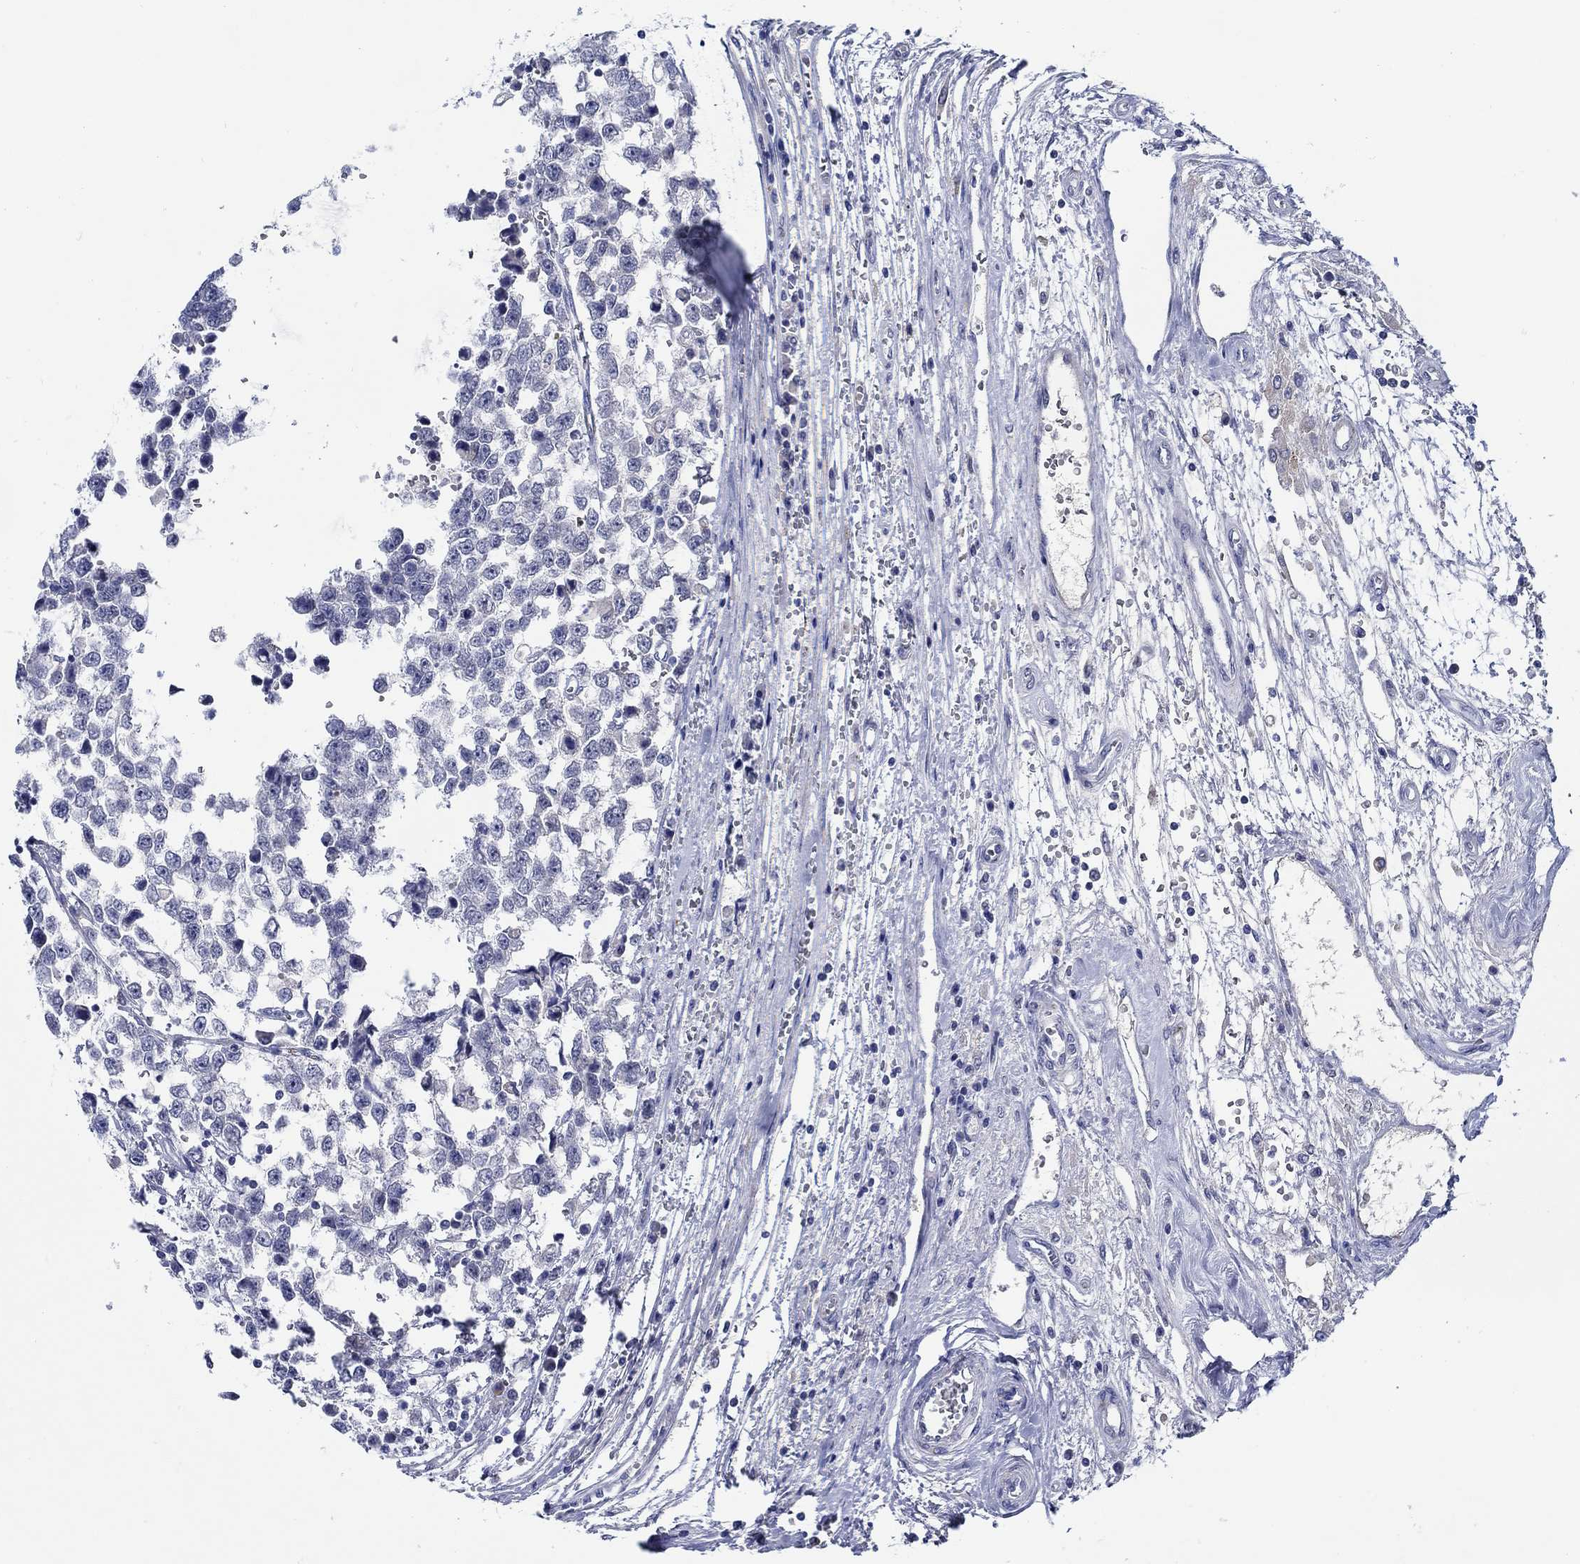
{"staining": {"intensity": "negative", "quantity": "none", "location": "none"}, "tissue": "testis cancer", "cell_type": "Tumor cells", "image_type": "cancer", "snomed": [{"axis": "morphology", "description": "Normal tissue, NOS"}, {"axis": "morphology", "description": "Seminoma, NOS"}, {"axis": "topography", "description": "Testis"}, {"axis": "topography", "description": "Epididymis"}], "caption": "Tumor cells are negative for brown protein staining in testis cancer (seminoma).", "gene": "MC2R", "patient": {"sex": "male", "age": 34}}